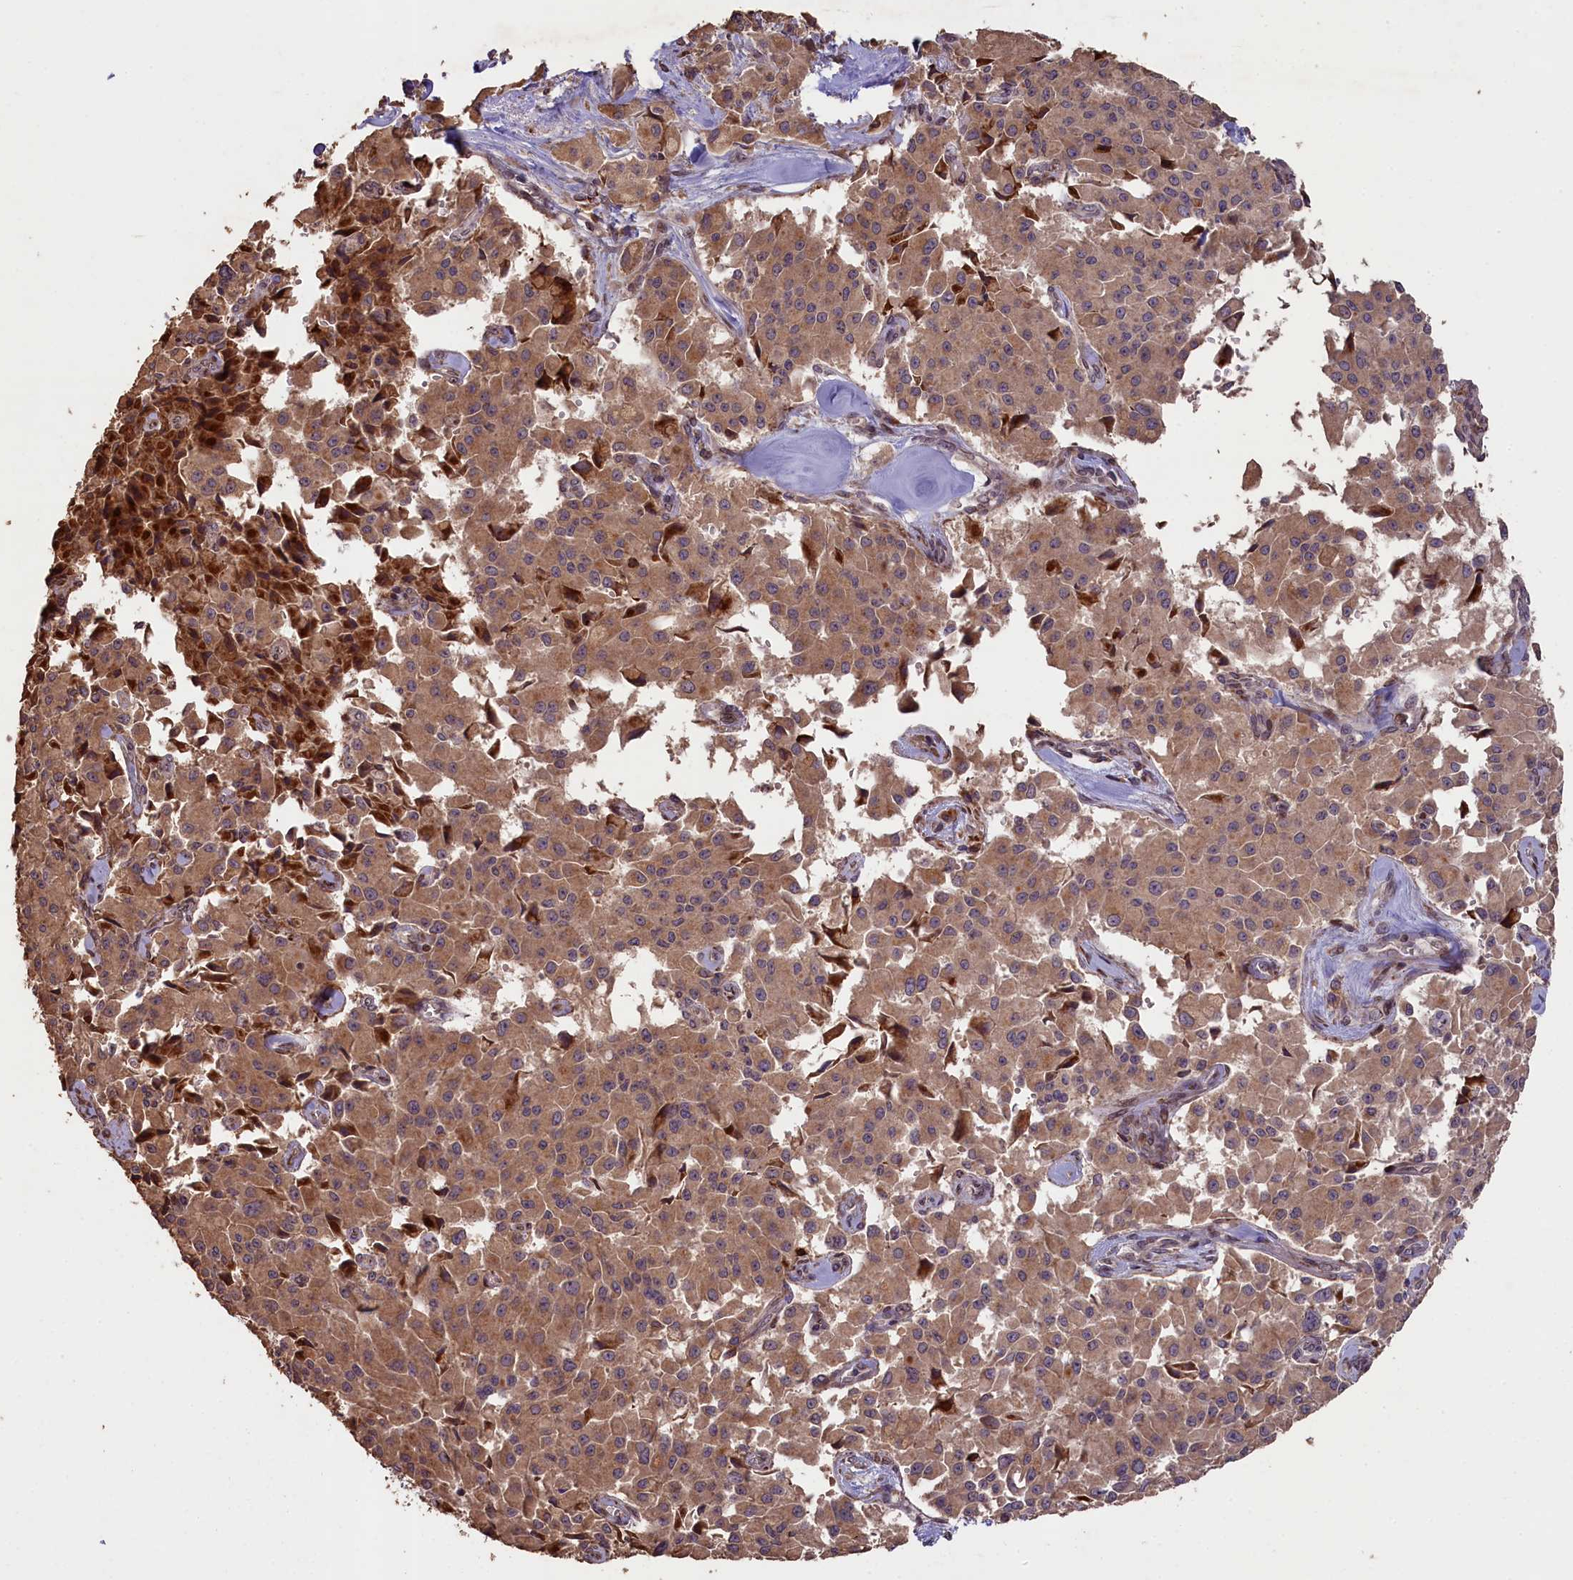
{"staining": {"intensity": "moderate", "quantity": ">75%", "location": "cytoplasmic/membranous"}, "tissue": "pancreatic cancer", "cell_type": "Tumor cells", "image_type": "cancer", "snomed": [{"axis": "morphology", "description": "Adenocarcinoma, NOS"}, {"axis": "topography", "description": "Pancreas"}], "caption": "Human adenocarcinoma (pancreatic) stained with a brown dye demonstrates moderate cytoplasmic/membranous positive expression in approximately >75% of tumor cells.", "gene": "SLC38A7", "patient": {"sex": "male", "age": 65}}